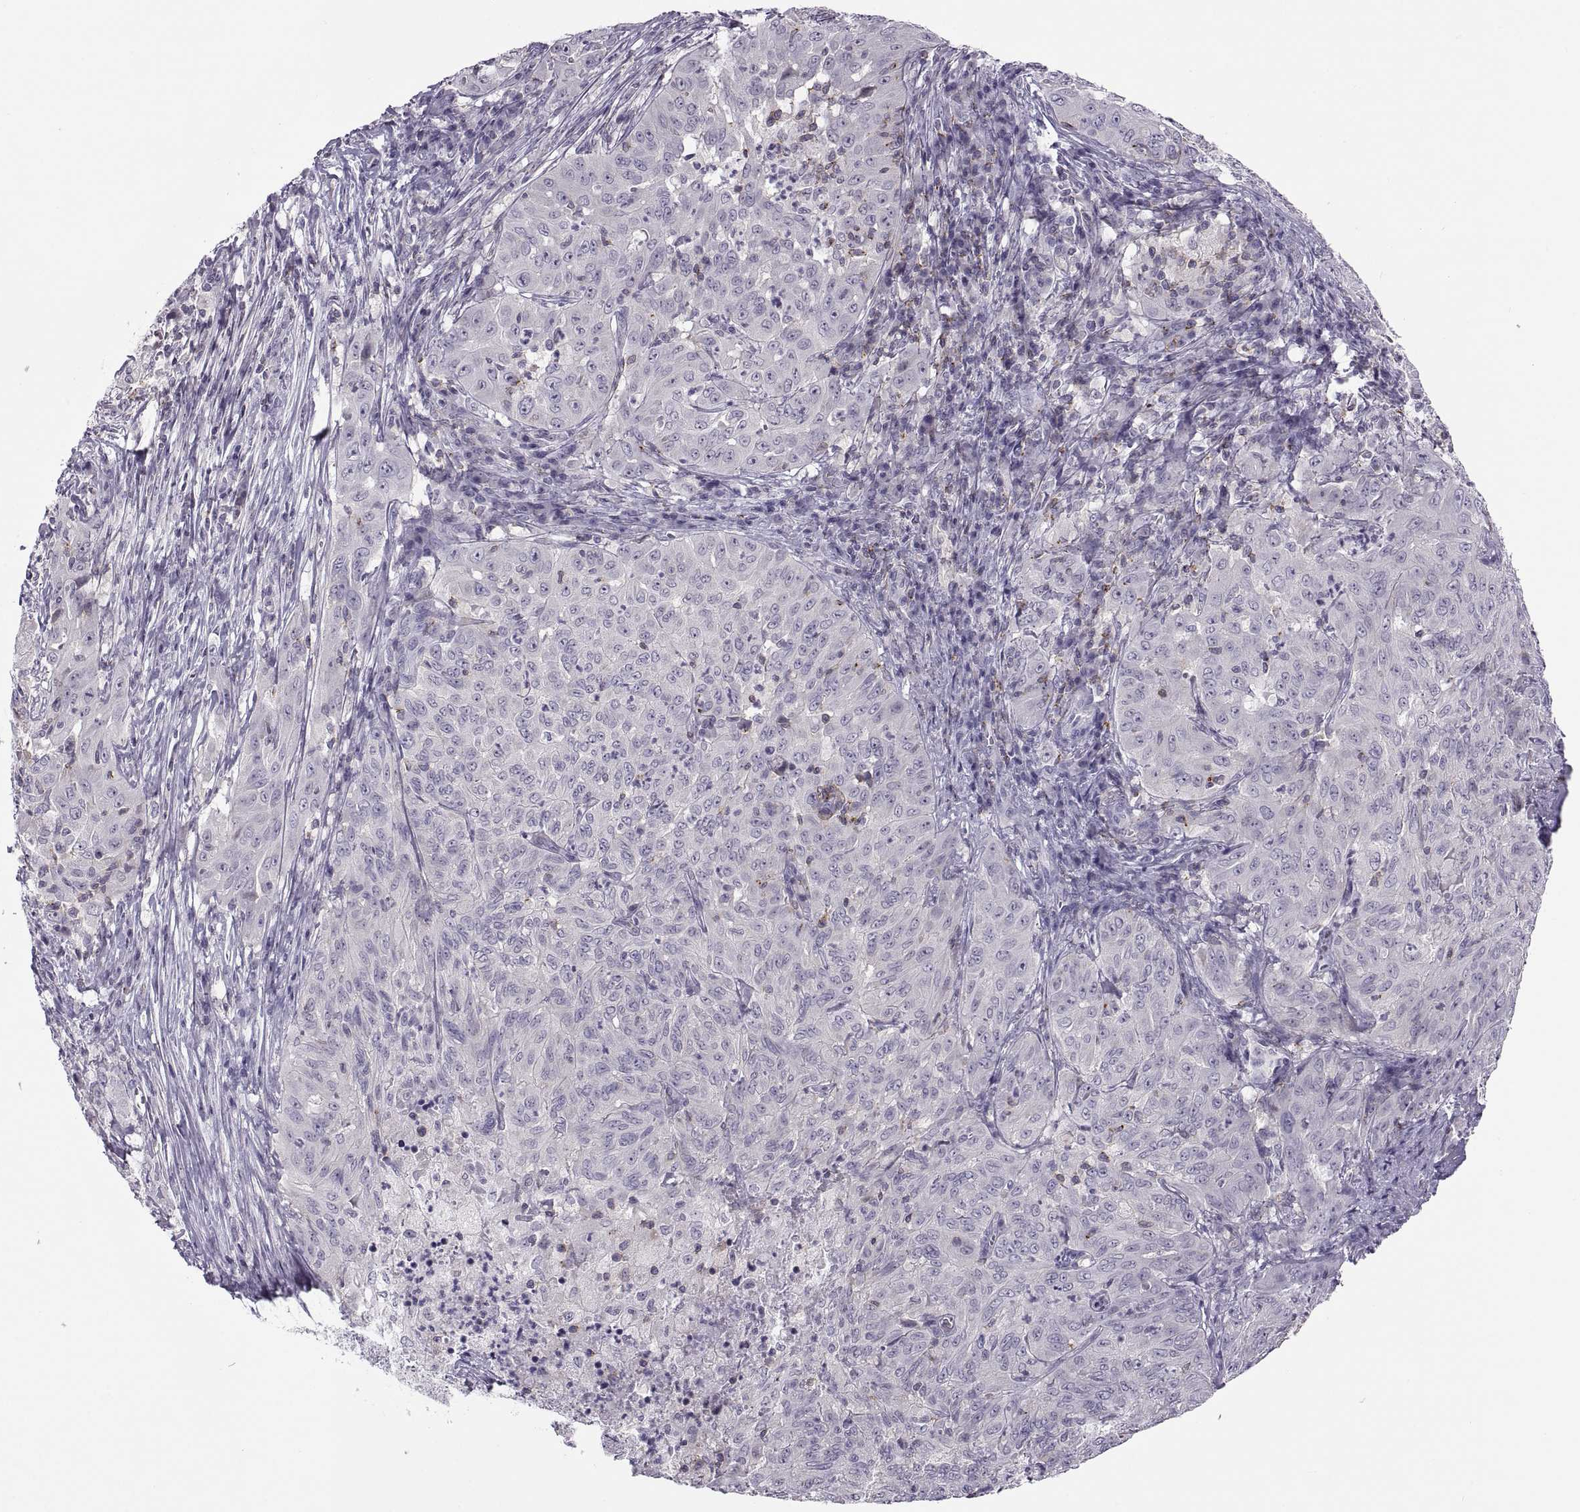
{"staining": {"intensity": "negative", "quantity": "none", "location": "none"}, "tissue": "pancreatic cancer", "cell_type": "Tumor cells", "image_type": "cancer", "snomed": [{"axis": "morphology", "description": "Adenocarcinoma, NOS"}, {"axis": "topography", "description": "Pancreas"}], "caption": "DAB immunohistochemical staining of pancreatic cancer reveals no significant staining in tumor cells. (DAB IHC visualized using brightfield microscopy, high magnification).", "gene": "TTC21A", "patient": {"sex": "male", "age": 63}}